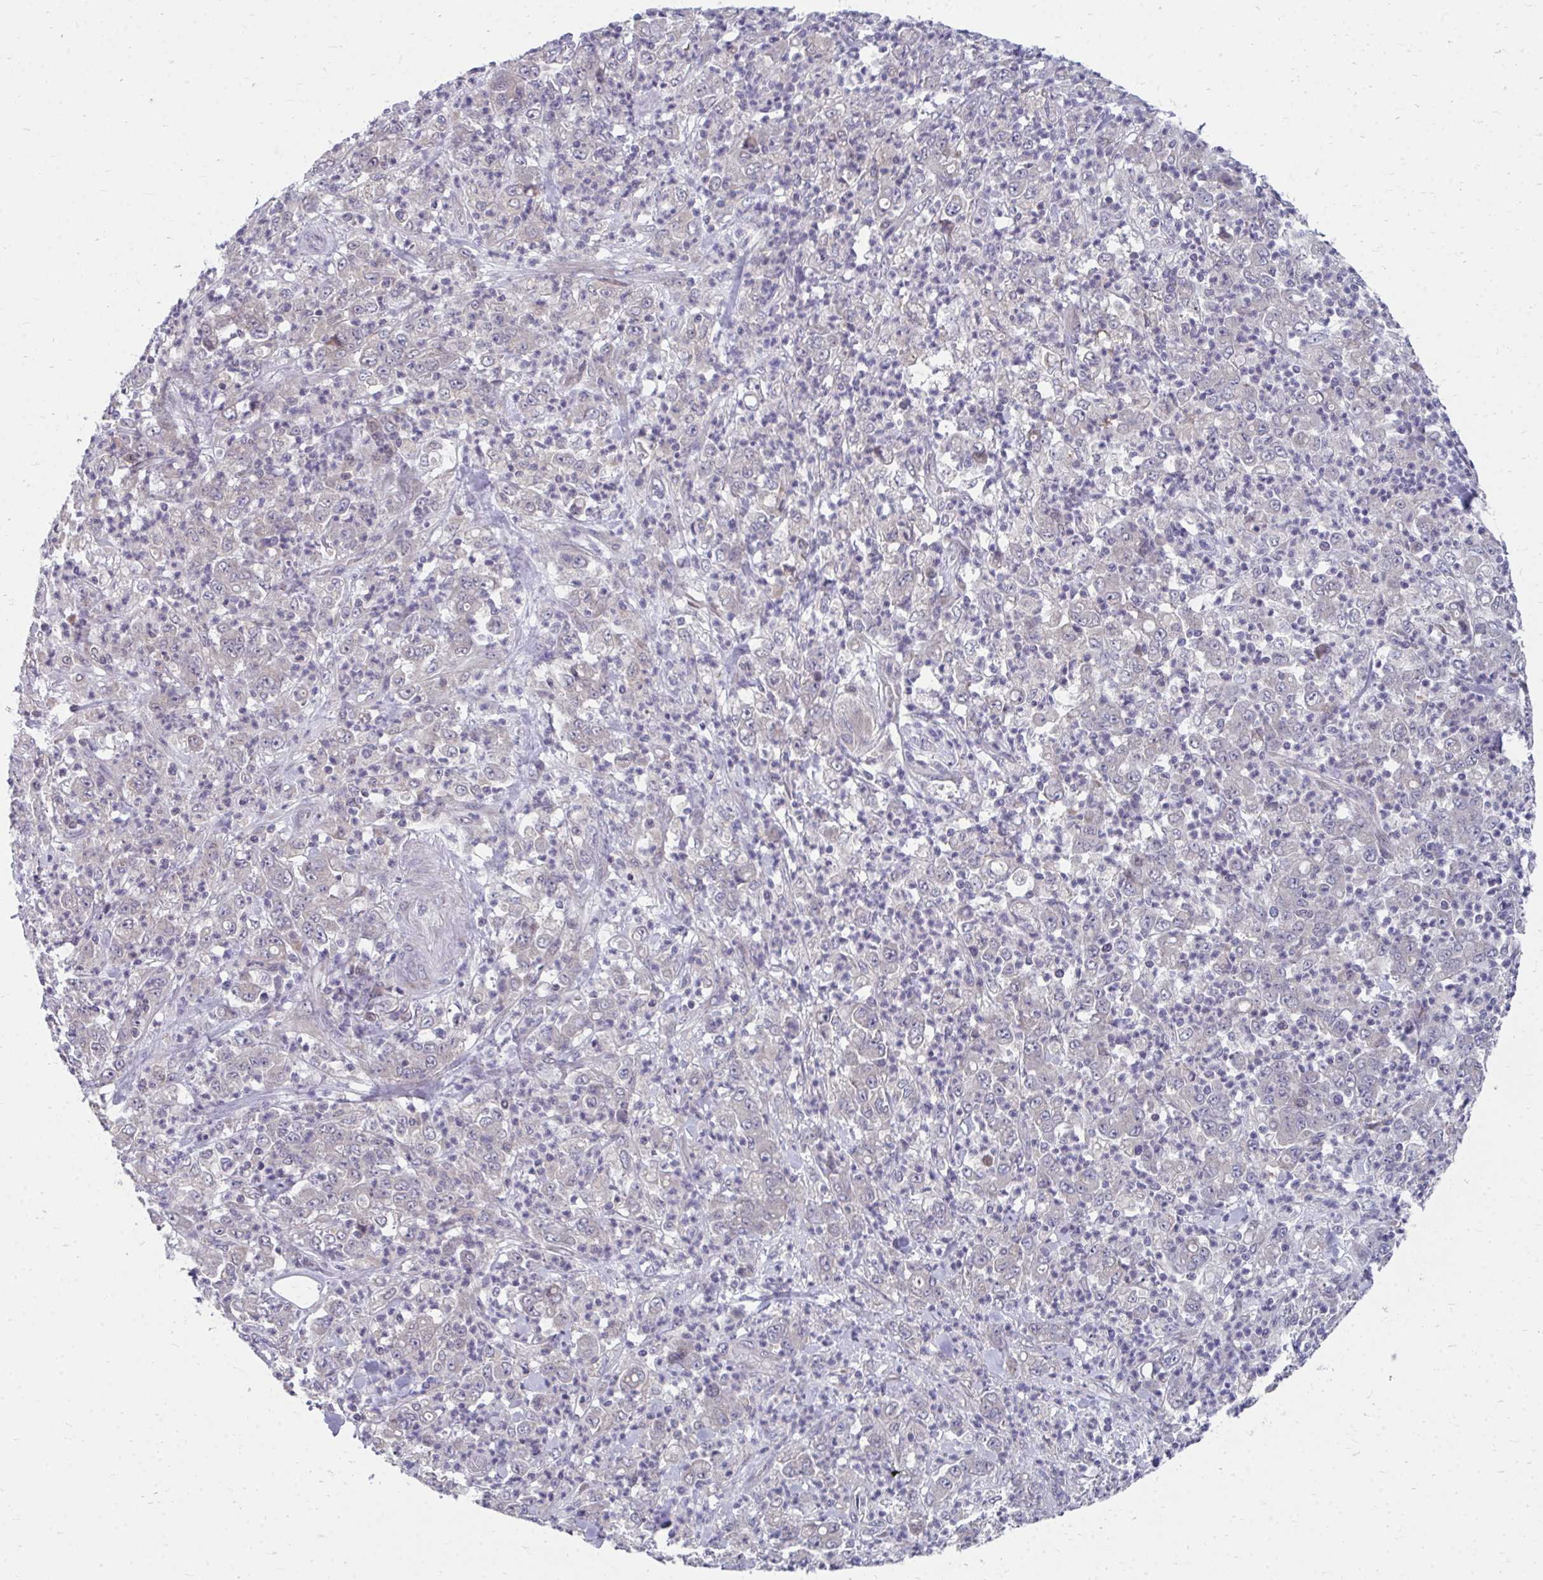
{"staining": {"intensity": "negative", "quantity": "none", "location": "none"}, "tissue": "stomach cancer", "cell_type": "Tumor cells", "image_type": "cancer", "snomed": [{"axis": "morphology", "description": "Adenocarcinoma, NOS"}, {"axis": "topography", "description": "Stomach, lower"}], "caption": "Stomach cancer was stained to show a protein in brown. There is no significant staining in tumor cells.", "gene": "MROH8", "patient": {"sex": "female", "age": 71}}